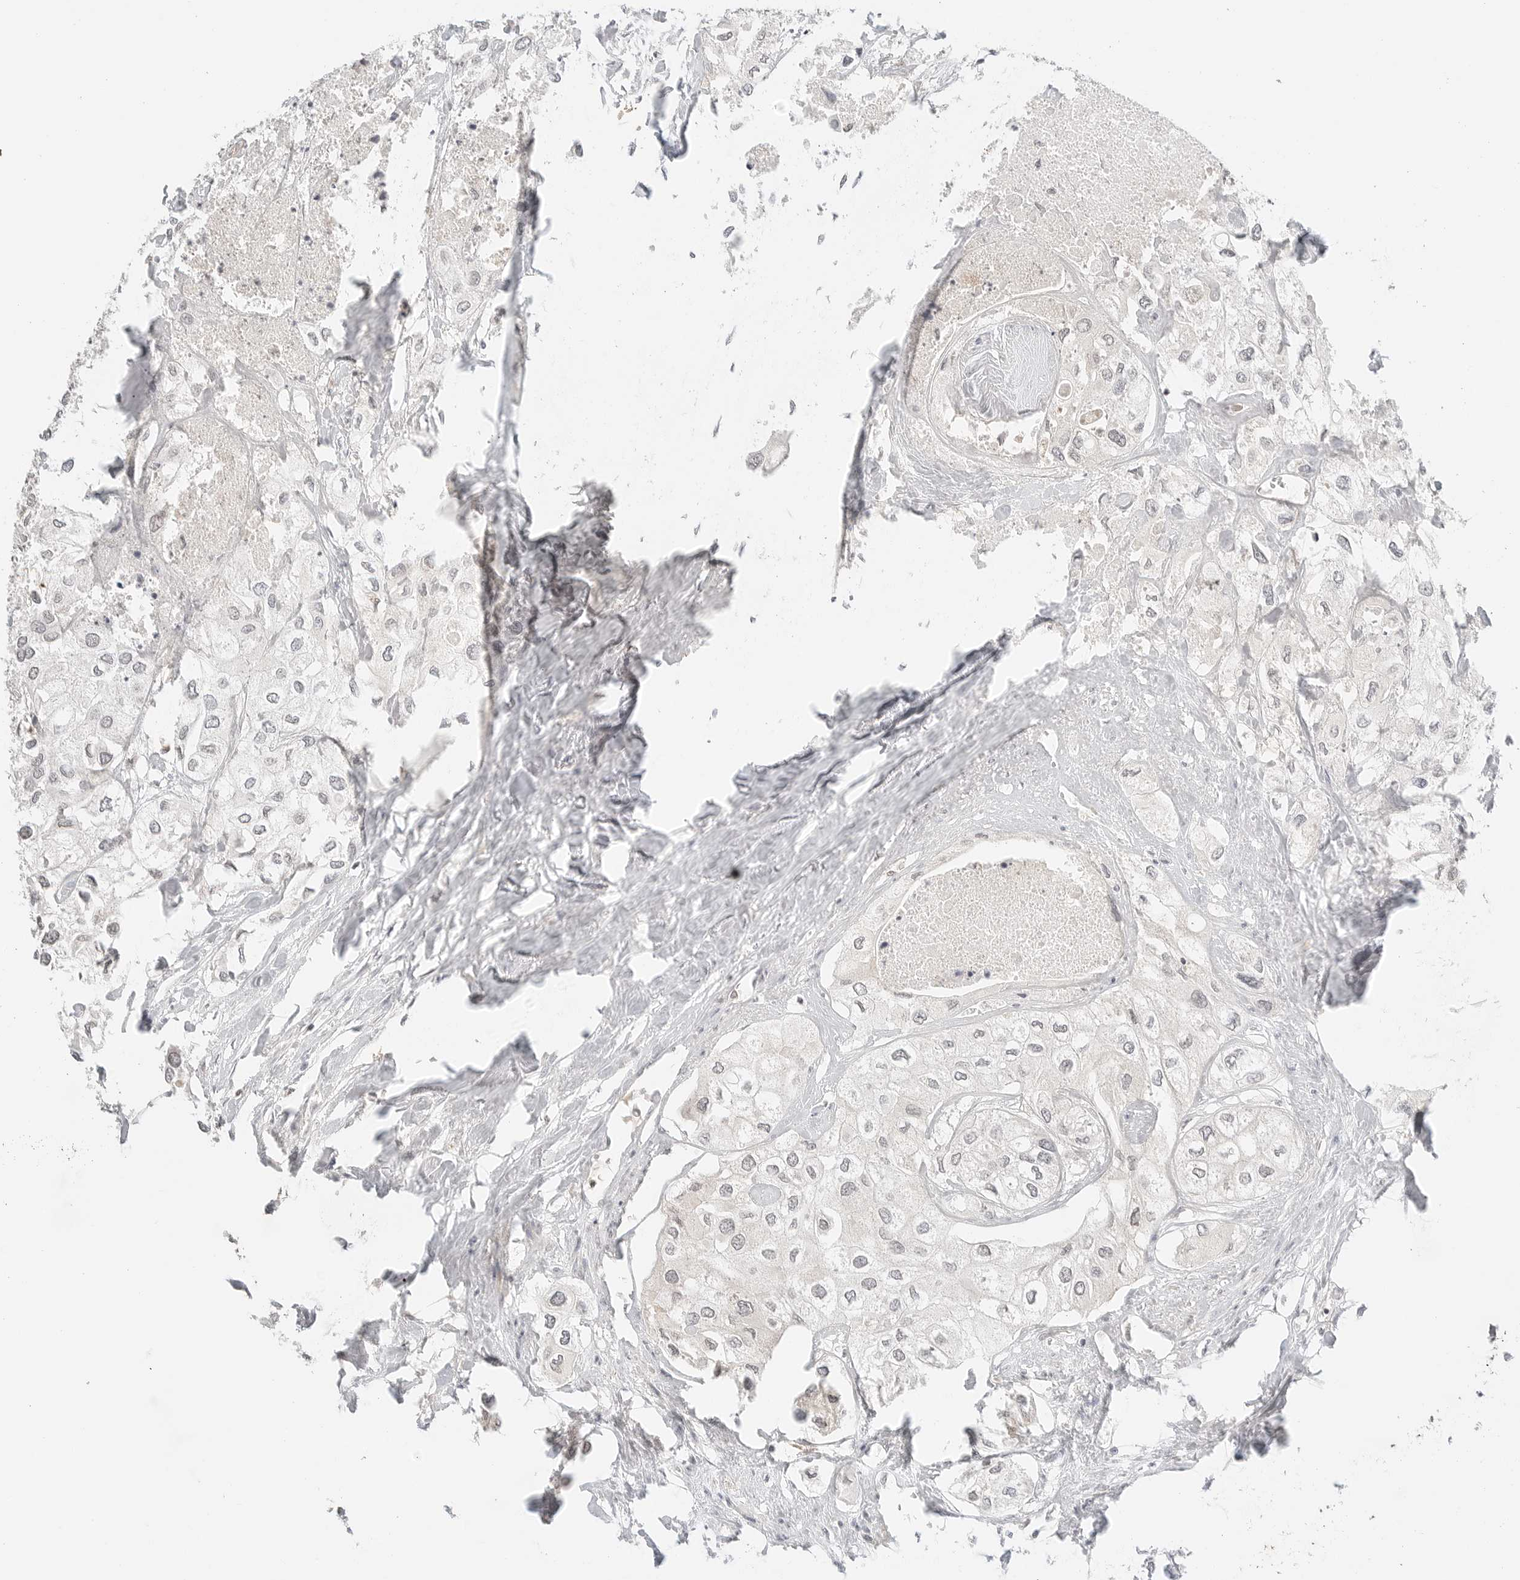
{"staining": {"intensity": "negative", "quantity": "none", "location": "none"}, "tissue": "urothelial cancer", "cell_type": "Tumor cells", "image_type": "cancer", "snomed": [{"axis": "morphology", "description": "Urothelial carcinoma, High grade"}, {"axis": "topography", "description": "Urinary bladder"}], "caption": "Immunohistochemical staining of human urothelial cancer shows no significant expression in tumor cells.", "gene": "RPS6KL1", "patient": {"sex": "male", "age": 64}}